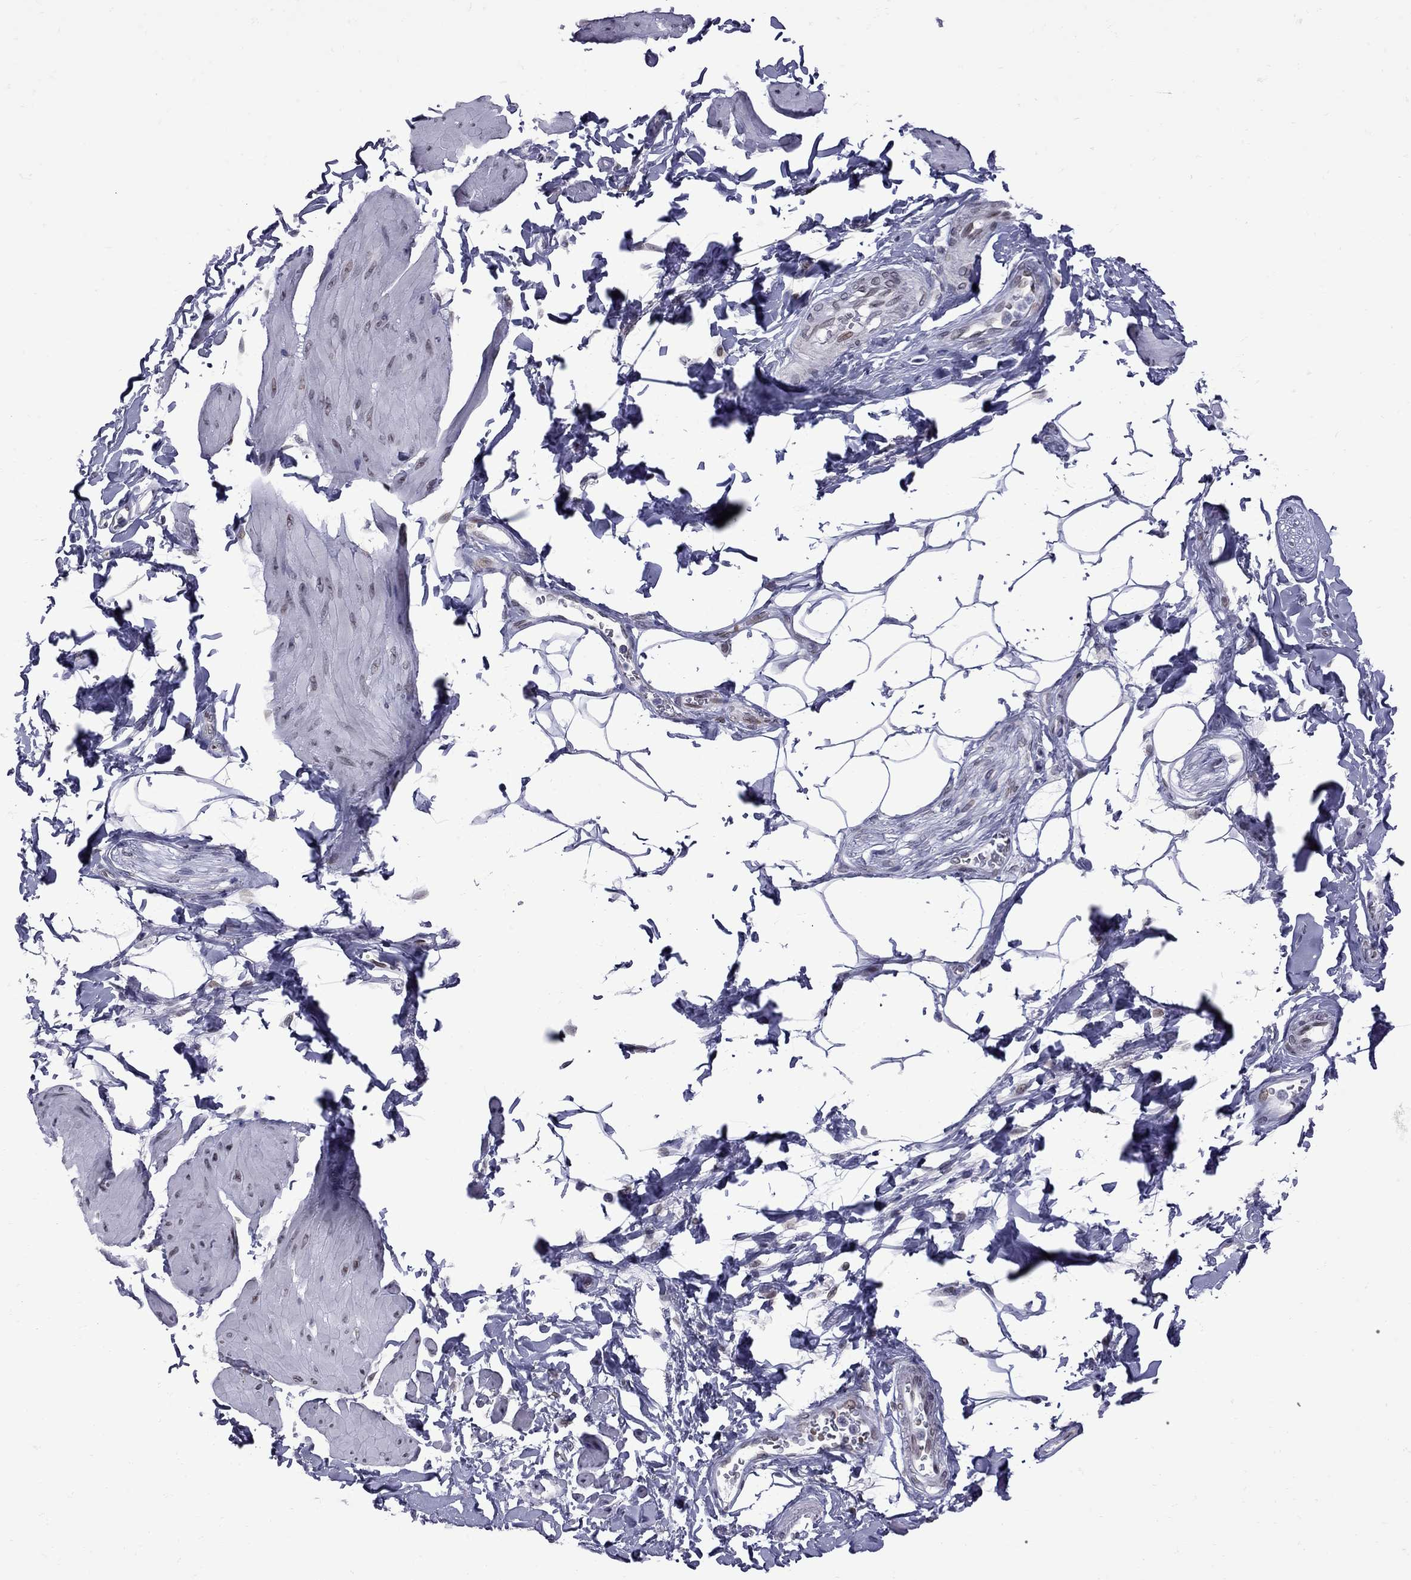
{"staining": {"intensity": "negative", "quantity": "none", "location": "none"}, "tissue": "smooth muscle", "cell_type": "Smooth muscle cells", "image_type": "normal", "snomed": [{"axis": "morphology", "description": "Normal tissue, NOS"}, {"axis": "topography", "description": "Adipose tissue"}, {"axis": "topography", "description": "Smooth muscle"}, {"axis": "topography", "description": "Peripheral nerve tissue"}], "caption": "Histopathology image shows no significant protein positivity in smooth muscle cells of benign smooth muscle.", "gene": "CLTCL1", "patient": {"sex": "male", "age": 83}}